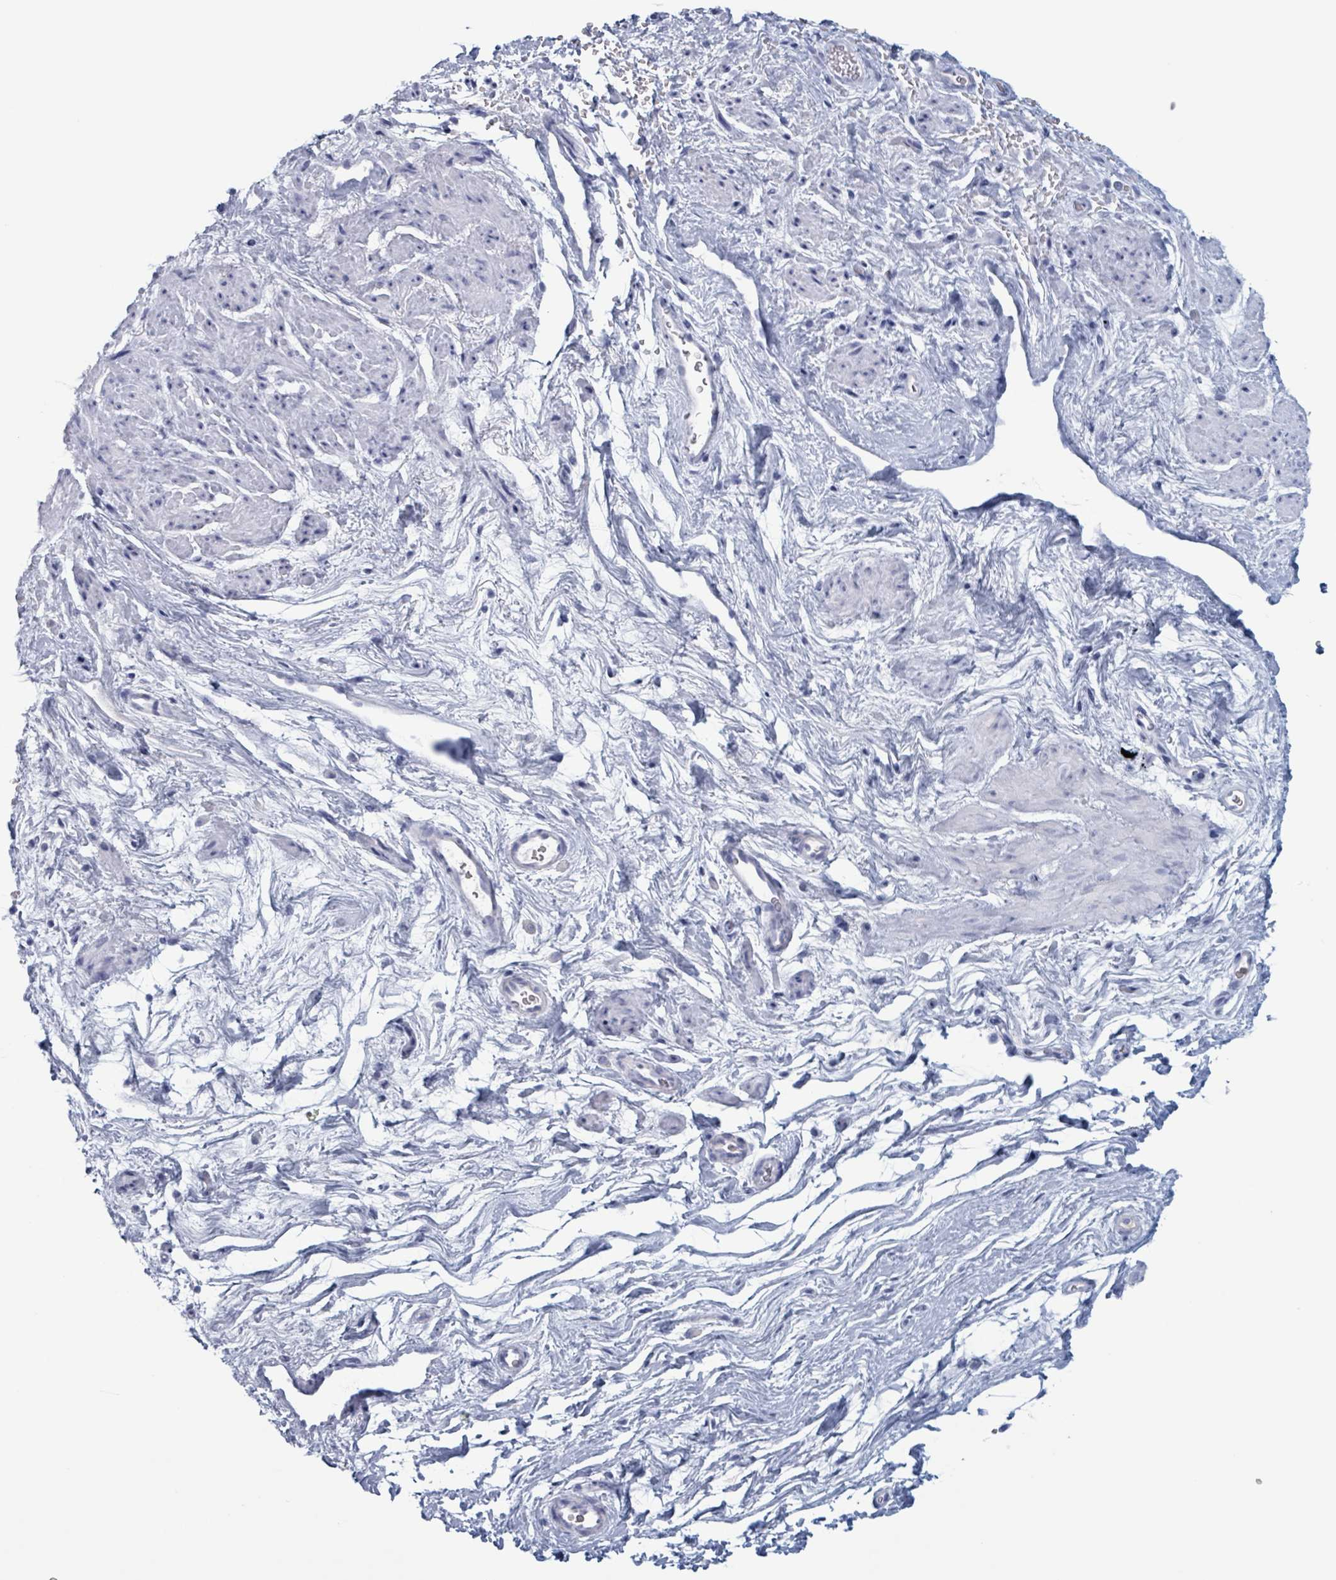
{"staining": {"intensity": "negative", "quantity": "none", "location": "none"}, "tissue": "smooth muscle", "cell_type": "Smooth muscle cells", "image_type": "normal", "snomed": [{"axis": "morphology", "description": "Normal tissue, NOS"}, {"axis": "topography", "description": "Smooth muscle"}, {"axis": "topography", "description": "Peripheral nerve tissue"}], "caption": "IHC image of unremarkable human smooth muscle stained for a protein (brown), which shows no positivity in smooth muscle cells. Brightfield microscopy of immunohistochemistry stained with DAB (brown) and hematoxylin (blue), captured at high magnification.", "gene": "KLK4", "patient": {"sex": "male", "age": 69}}